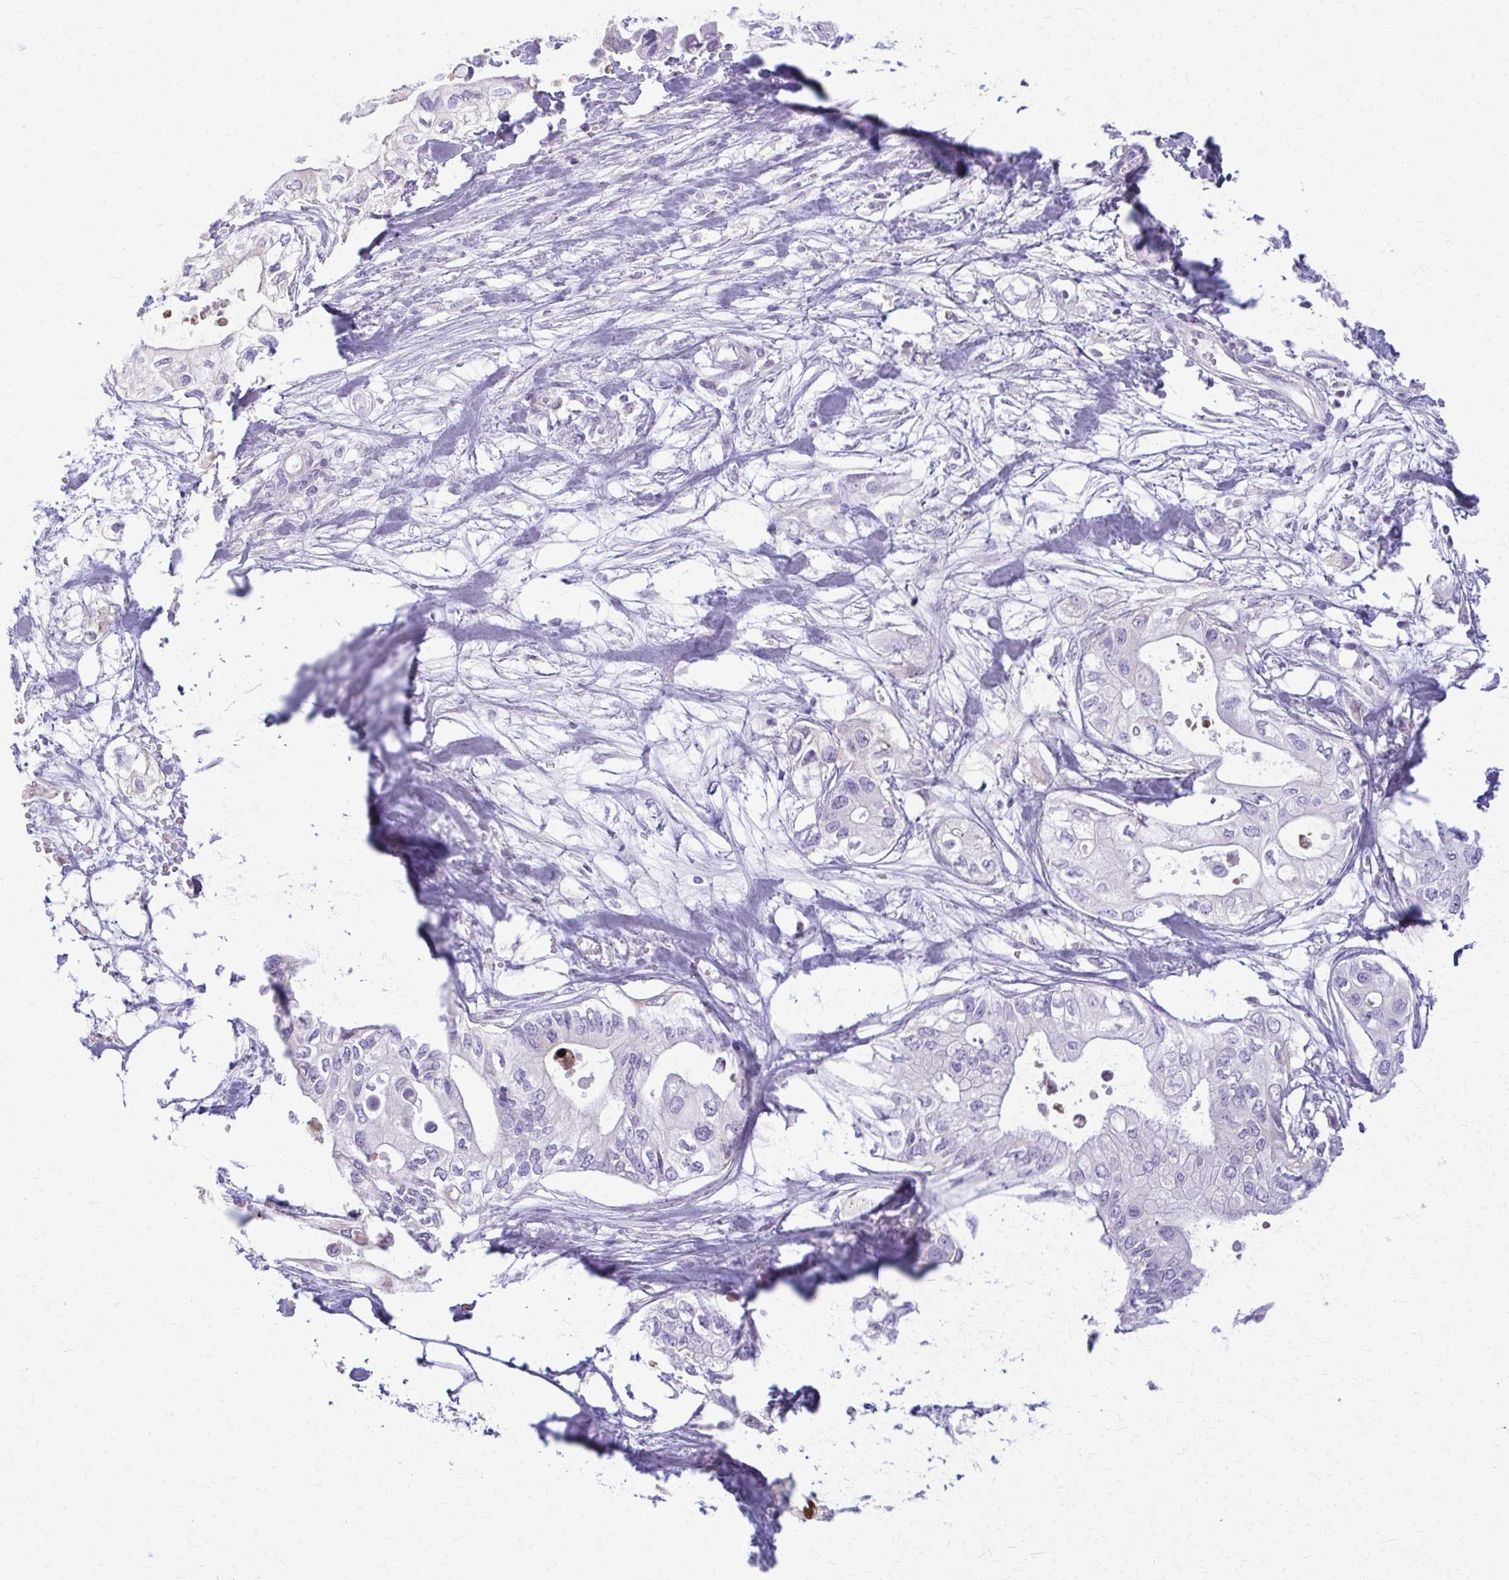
{"staining": {"intensity": "negative", "quantity": "none", "location": "none"}, "tissue": "pancreatic cancer", "cell_type": "Tumor cells", "image_type": "cancer", "snomed": [{"axis": "morphology", "description": "Adenocarcinoma, NOS"}, {"axis": "topography", "description": "Pancreas"}], "caption": "An image of pancreatic cancer stained for a protein shows no brown staining in tumor cells.", "gene": "OR4M1", "patient": {"sex": "female", "age": 63}}